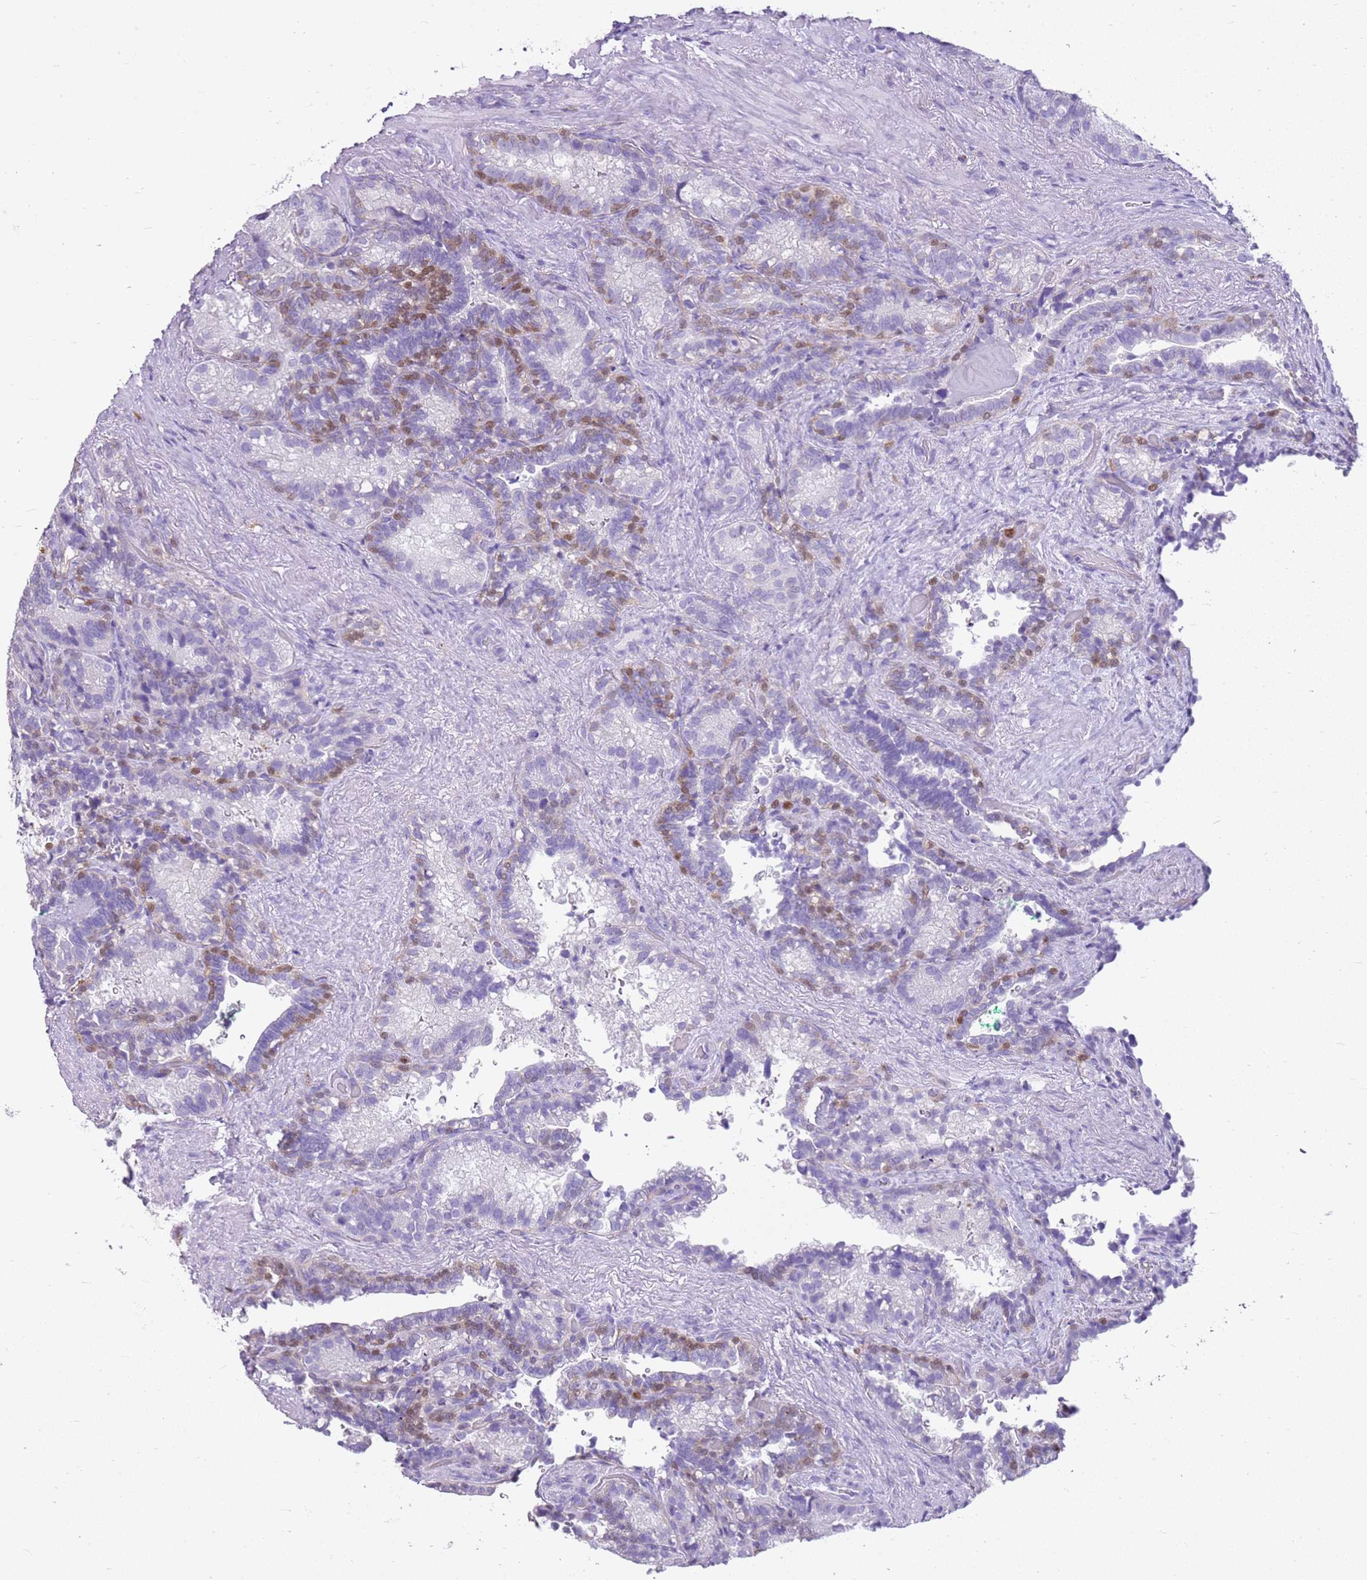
{"staining": {"intensity": "weak", "quantity": "<25%", "location": "cytoplasmic/membranous,nuclear"}, "tissue": "seminal vesicle", "cell_type": "Glandular cells", "image_type": "normal", "snomed": [{"axis": "morphology", "description": "Normal tissue, NOS"}, {"axis": "topography", "description": "Seminal veicle"}], "caption": "The histopathology image exhibits no significant positivity in glandular cells of seminal vesicle. Nuclei are stained in blue.", "gene": "CSTA", "patient": {"sex": "male", "age": 62}}